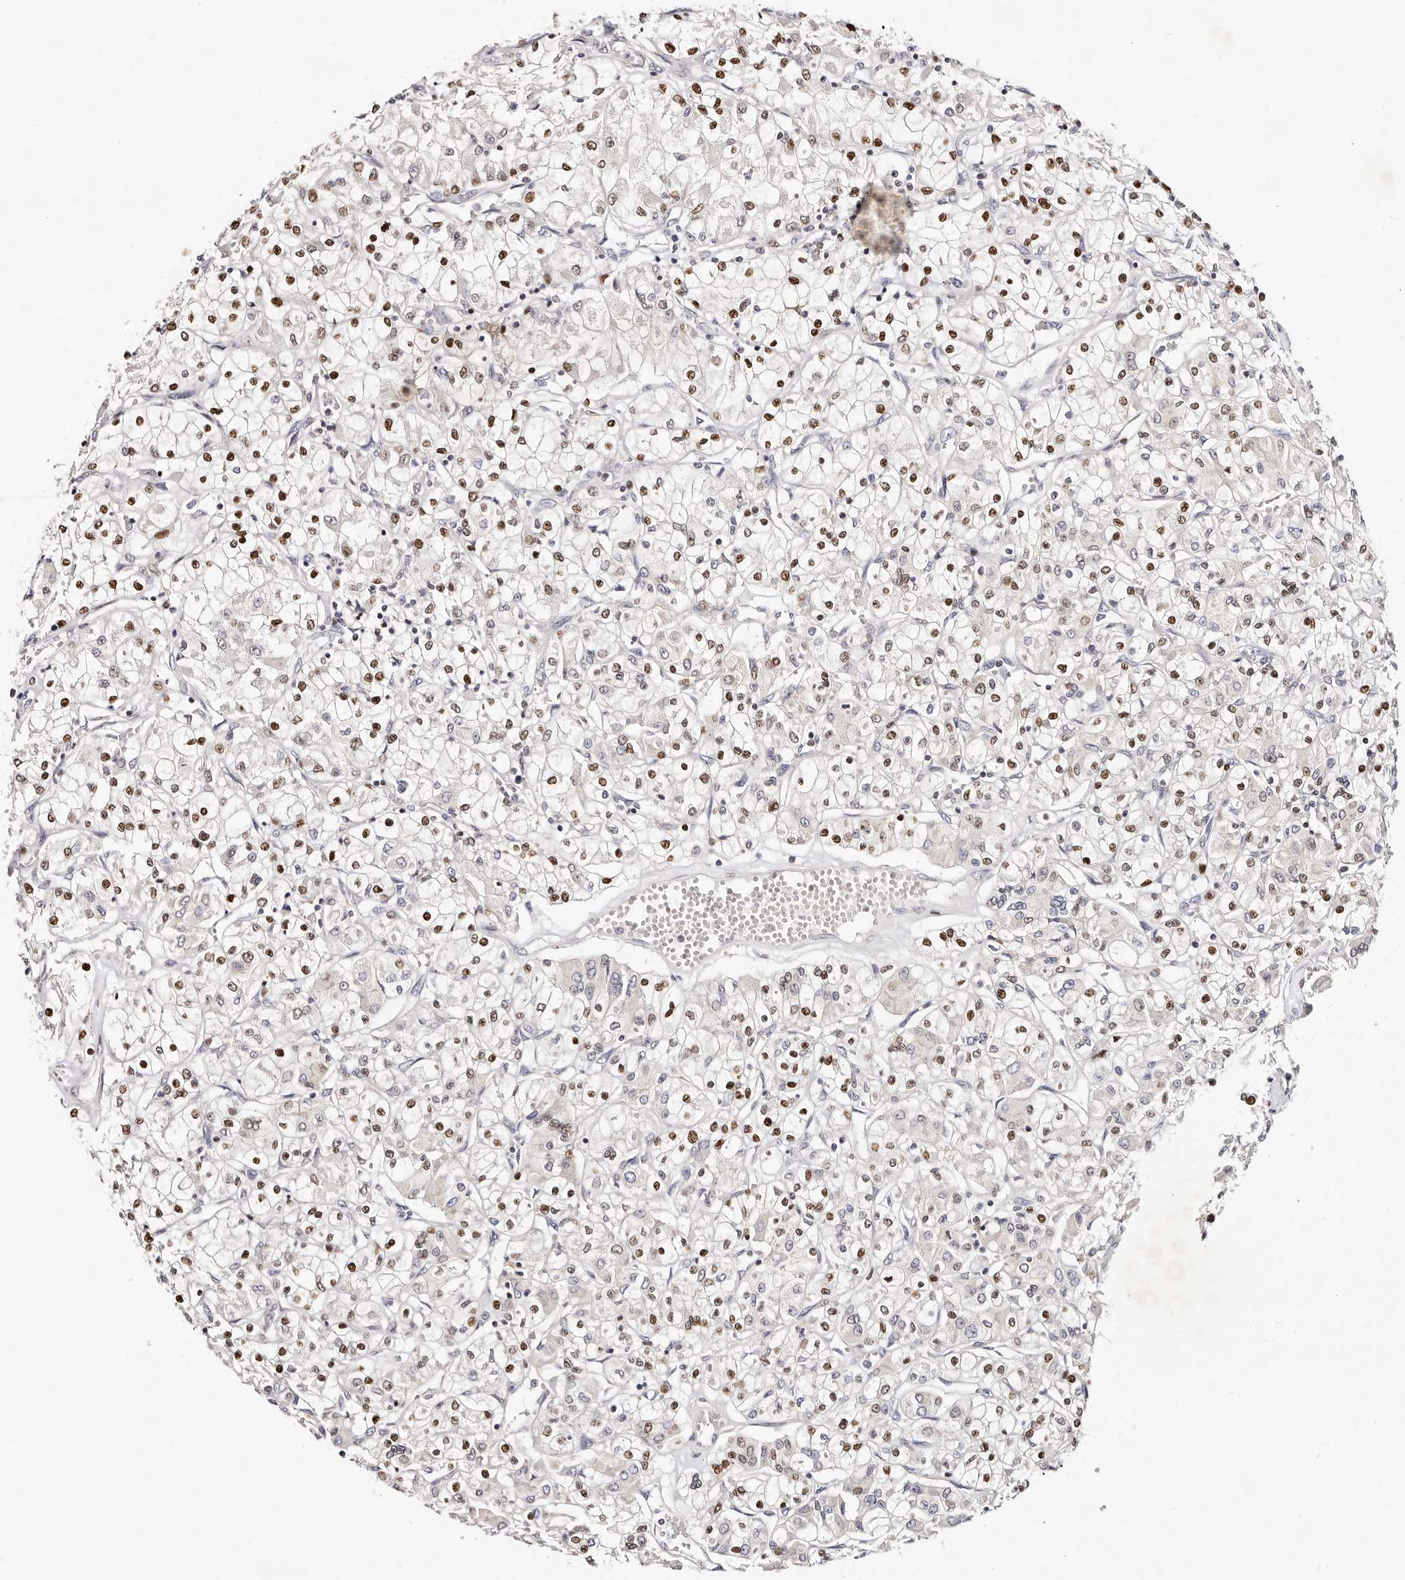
{"staining": {"intensity": "moderate", "quantity": "25%-75%", "location": "nuclear"}, "tissue": "renal cancer", "cell_type": "Tumor cells", "image_type": "cancer", "snomed": [{"axis": "morphology", "description": "Adenocarcinoma, NOS"}, {"axis": "topography", "description": "Kidney"}], "caption": "Protein staining shows moderate nuclear expression in about 25%-75% of tumor cells in renal adenocarcinoma.", "gene": "IQGAP3", "patient": {"sex": "female", "age": 59}}